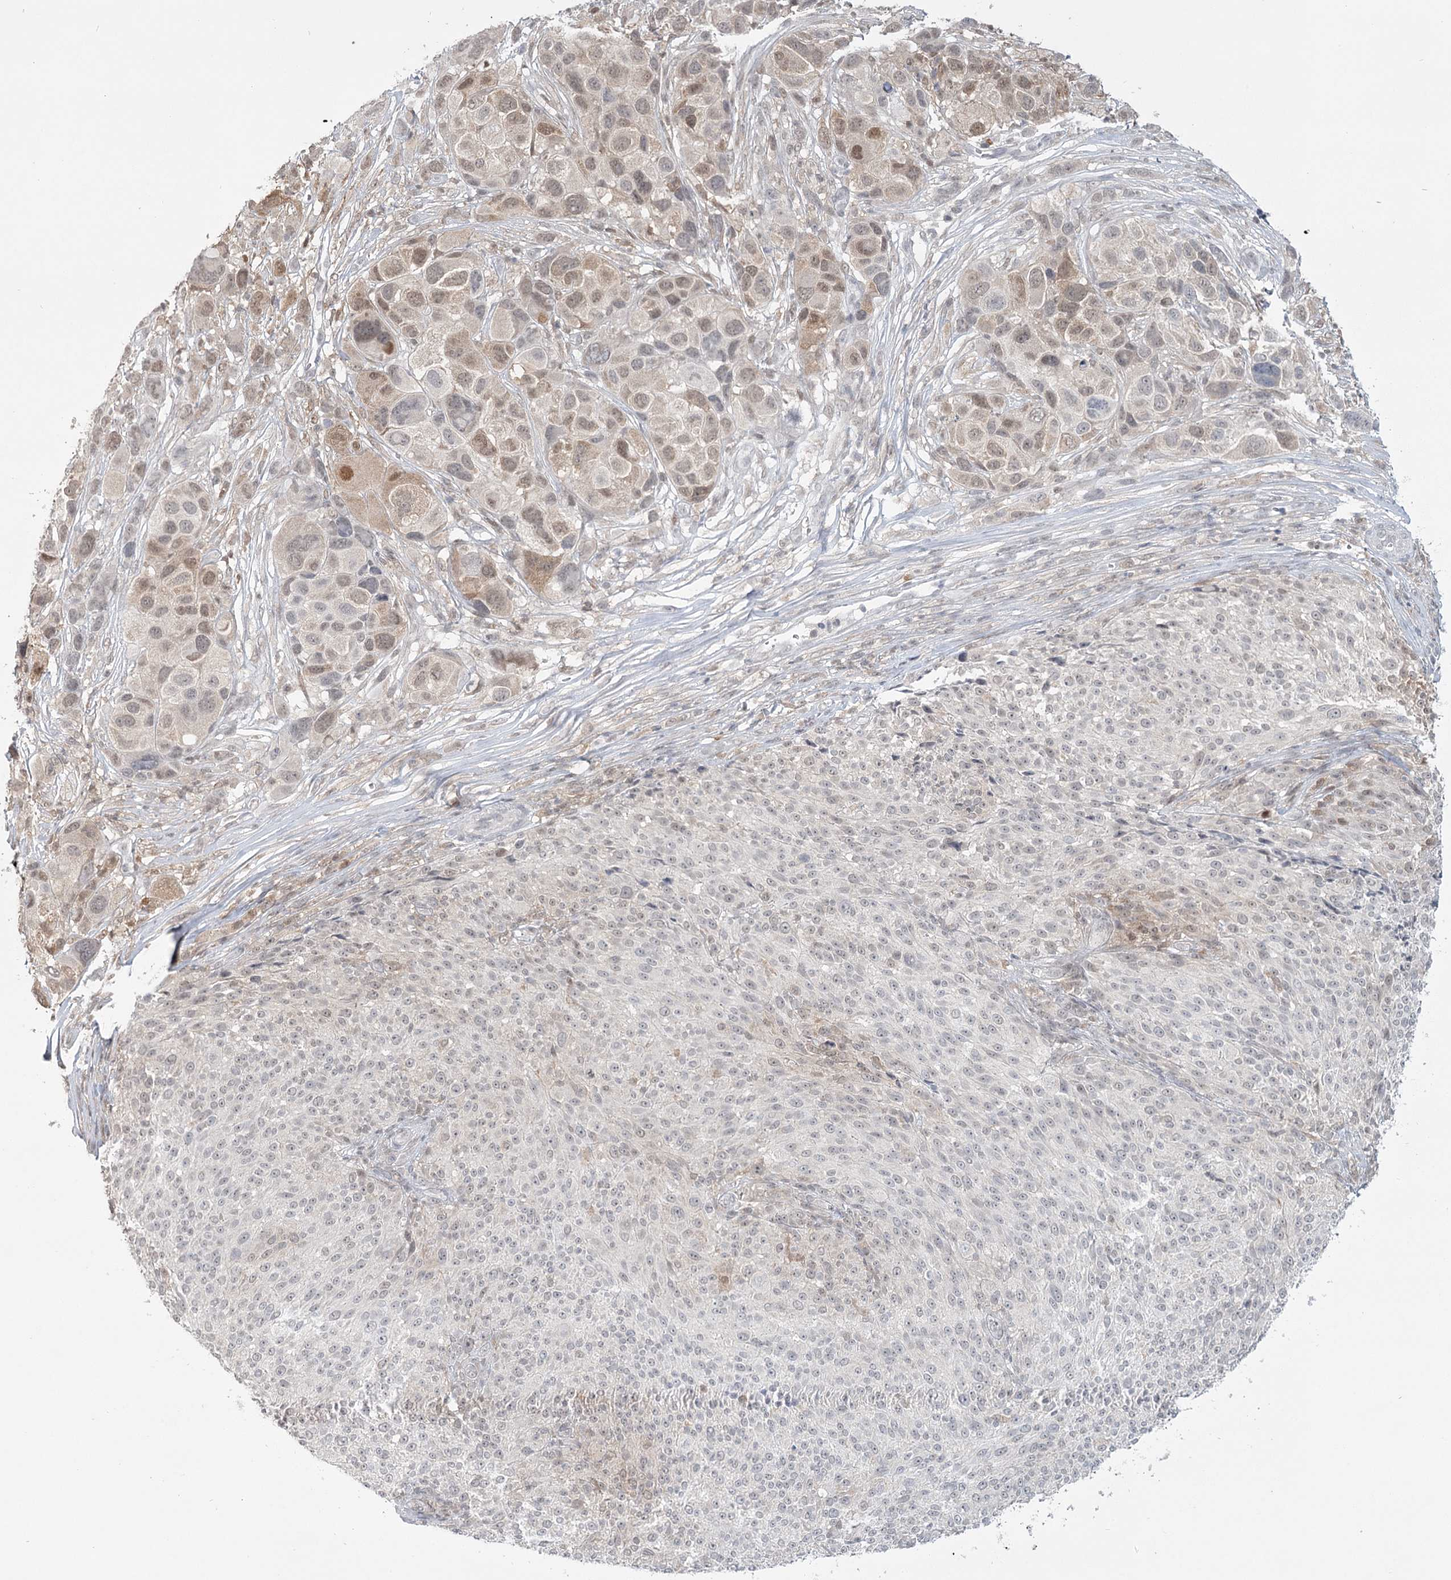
{"staining": {"intensity": "moderate", "quantity": "<25%", "location": "nuclear"}, "tissue": "melanoma", "cell_type": "Tumor cells", "image_type": "cancer", "snomed": [{"axis": "morphology", "description": "Malignant melanoma, NOS"}, {"axis": "topography", "description": "Skin of trunk"}], "caption": "Melanoma stained for a protein (brown) demonstrates moderate nuclear positive positivity in approximately <25% of tumor cells.", "gene": "TMEM70", "patient": {"sex": "male", "age": 71}}